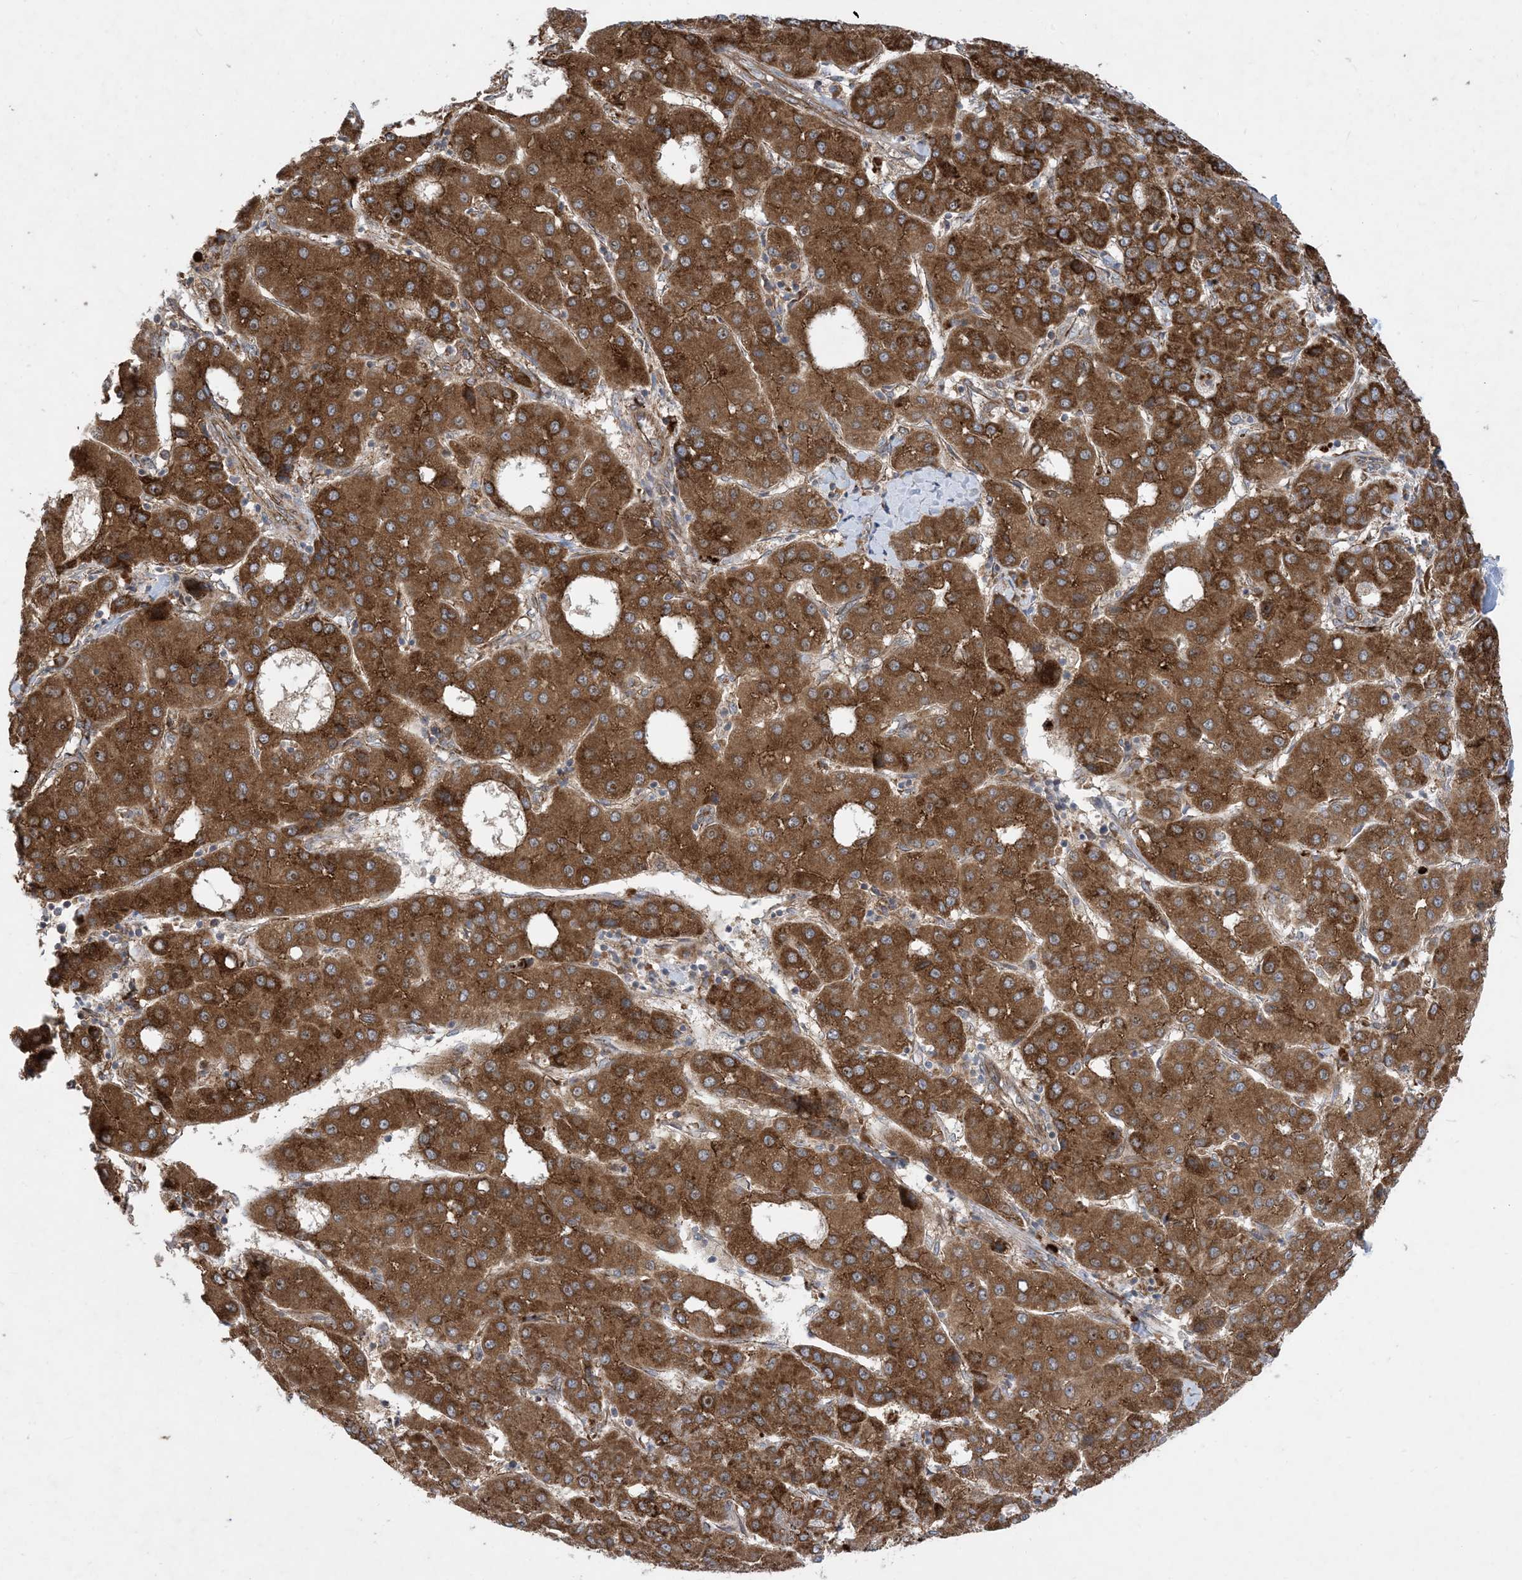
{"staining": {"intensity": "strong", "quantity": ">75%", "location": "cytoplasmic/membranous"}, "tissue": "liver cancer", "cell_type": "Tumor cells", "image_type": "cancer", "snomed": [{"axis": "morphology", "description": "Carcinoma, Hepatocellular, NOS"}, {"axis": "topography", "description": "Liver"}], "caption": "Immunohistochemical staining of hepatocellular carcinoma (liver) displays high levels of strong cytoplasmic/membranous protein staining in approximately >75% of tumor cells.", "gene": "OTOP1", "patient": {"sex": "male", "age": 65}}